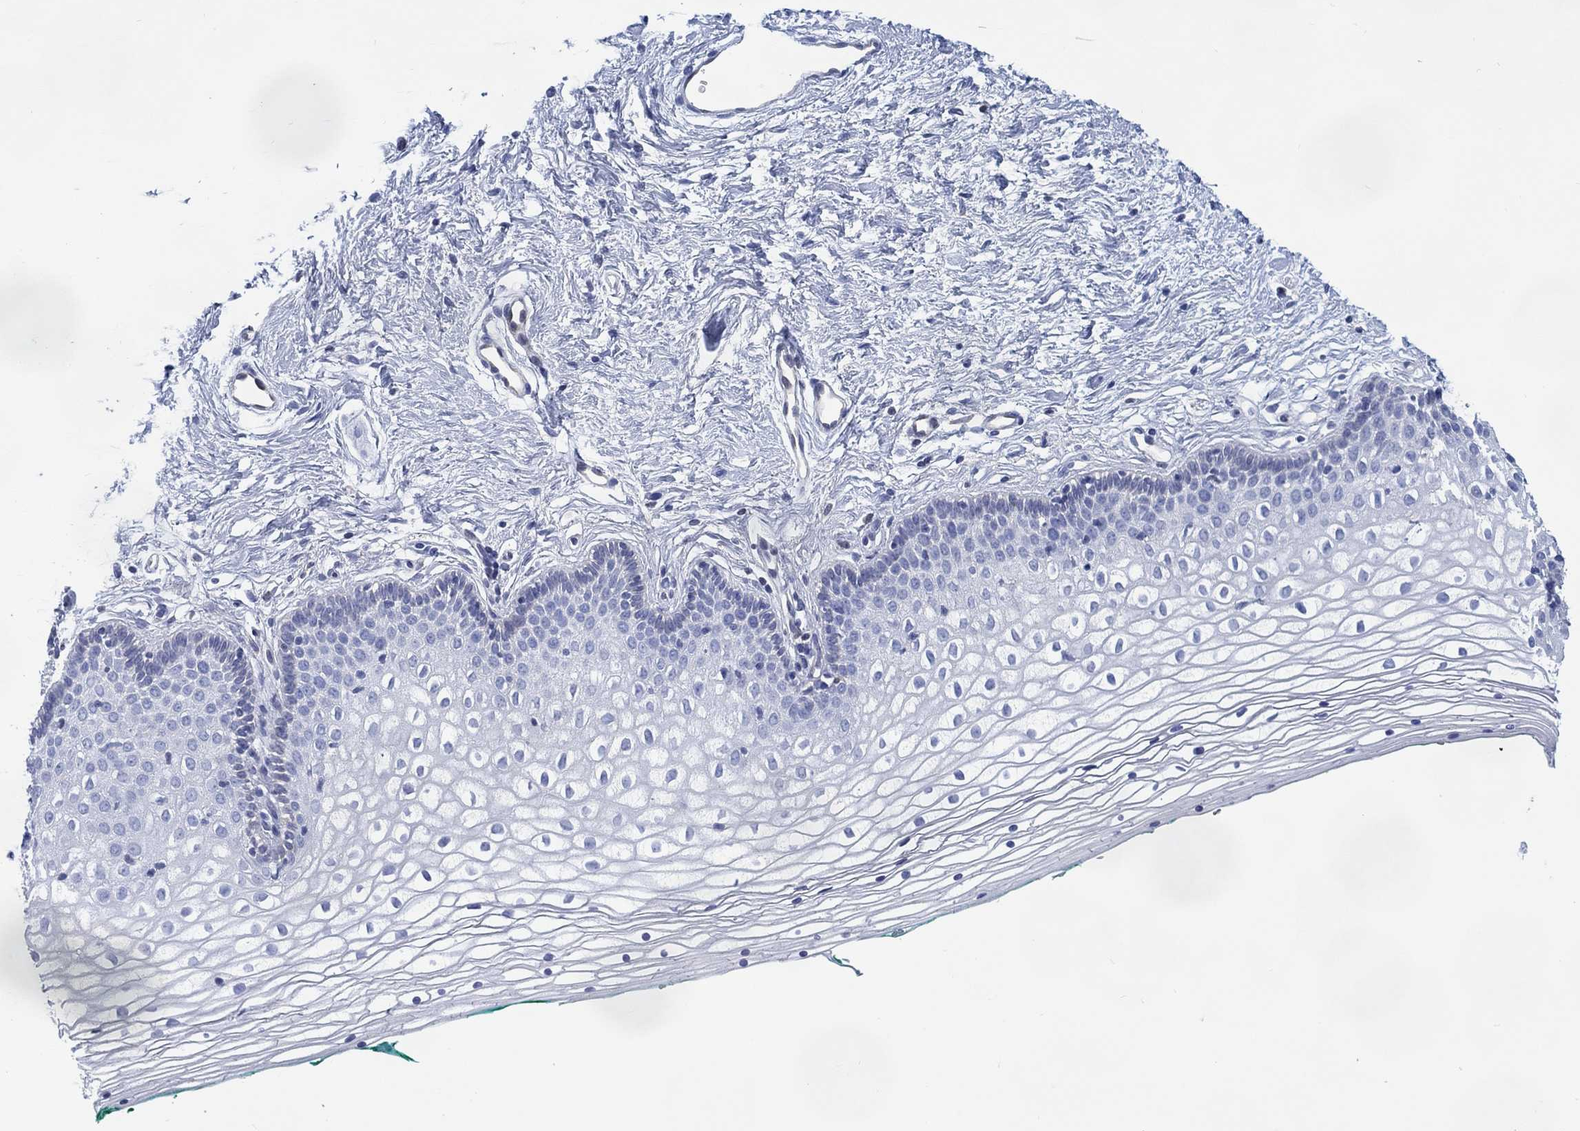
{"staining": {"intensity": "negative", "quantity": "none", "location": "none"}, "tissue": "vagina", "cell_type": "Squamous epithelial cells", "image_type": "normal", "snomed": [{"axis": "morphology", "description": "Normal tissue, NOS"}, {"axis": "topography", "description": "Vagina"}], "caption": "Histopathology image shows no significant protein positivity in squamous epithelial cells of benign vagina.", "gene": "DDI1", "patient": {"sex": "female", "age": 36}}